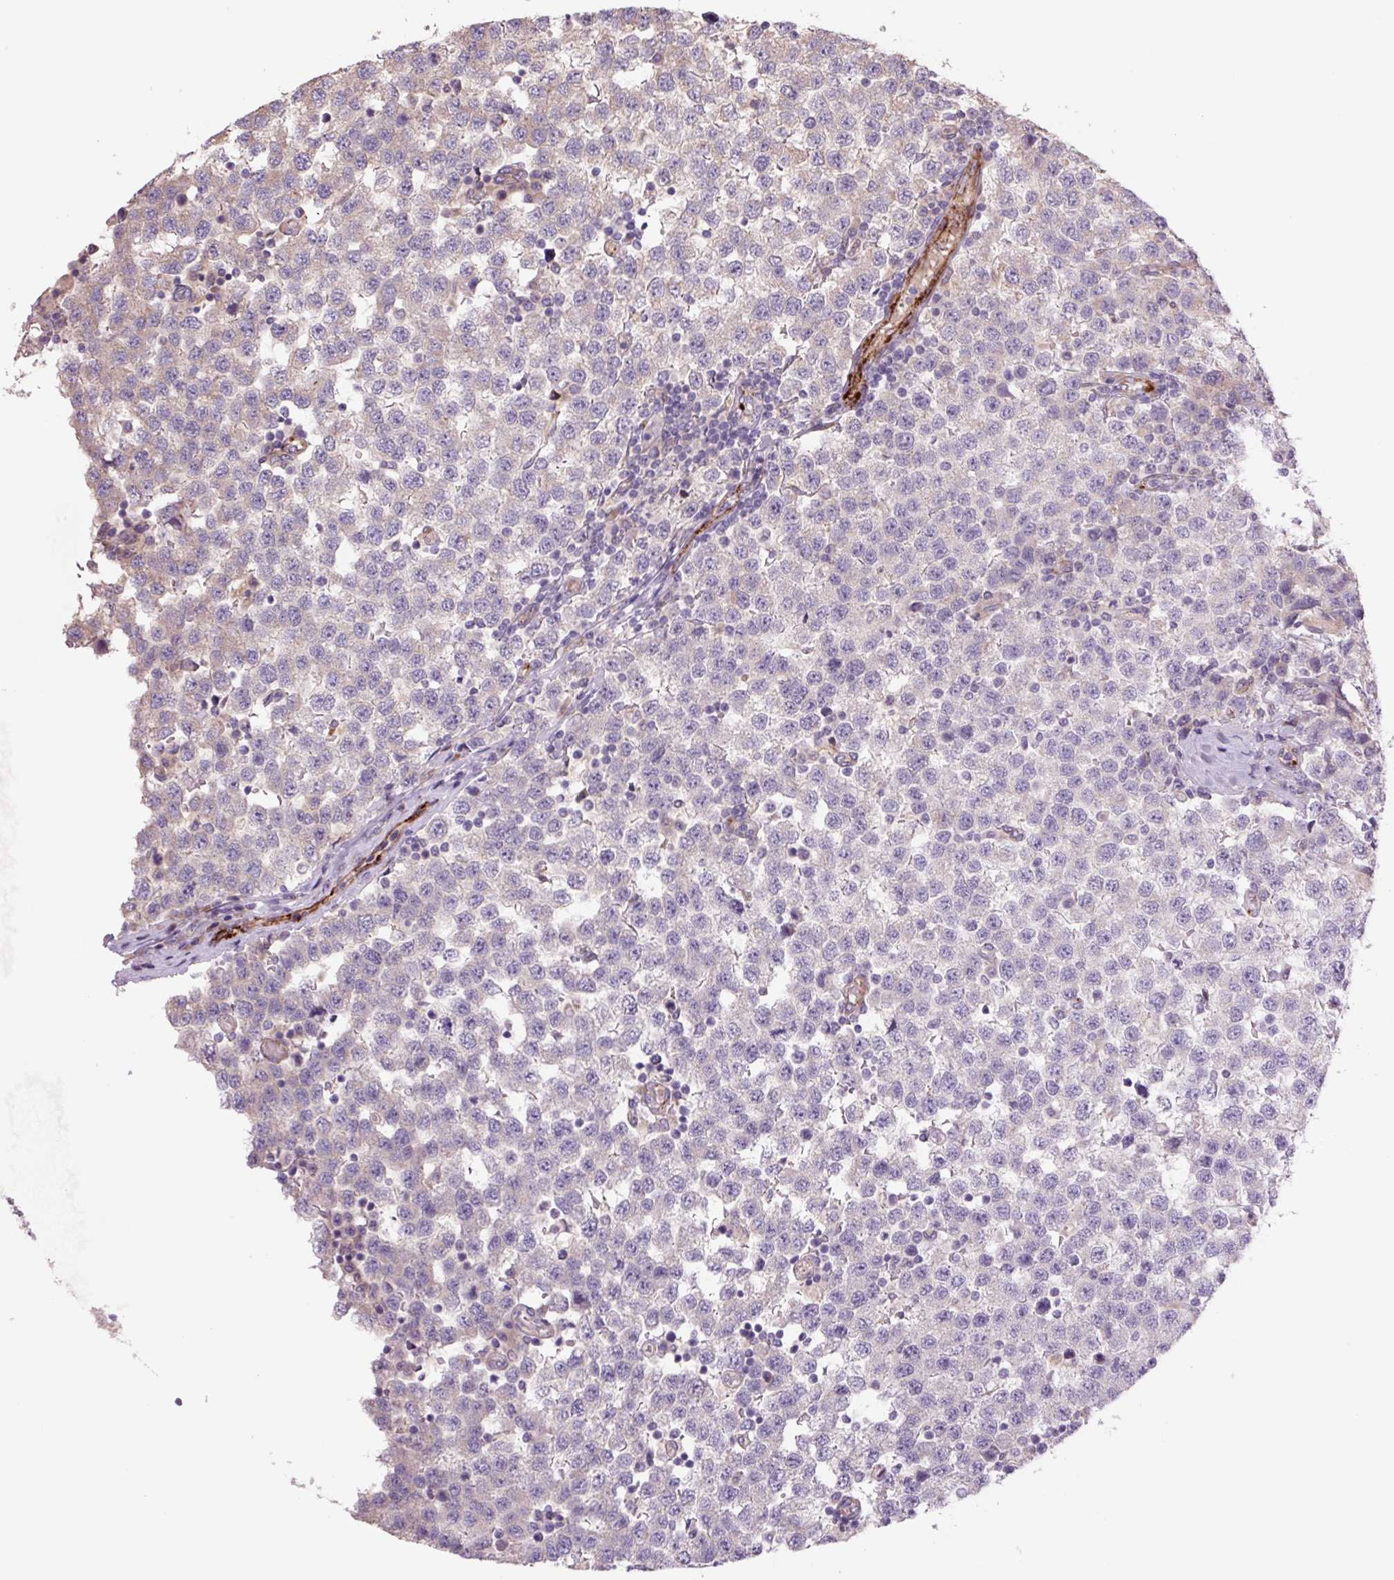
{"staining": {"intensity": "negative", "quantity": "none", "location": "none"}, "tissue": "testis cancer", "cell_type": "Tumor cells", "image_type": "cancer", "snomed": [{"axis": "morphology", "description": "Seminoma, NOS"}, {"axis": "topography", "description": "Testis"}], "caption": "An immunohistochemistry (IHC) histopathology image of seminoma (testis) is shown. There is no staining in tumor cells of seminoma (testis). The staining is performed using DAB (3,3'-diaminobenzidine) brown chromogen with nuclei counter-stained in using hematoxylin.", "gene": "PLA2G4A", "patient": {"sex": "male", "age": 34}}